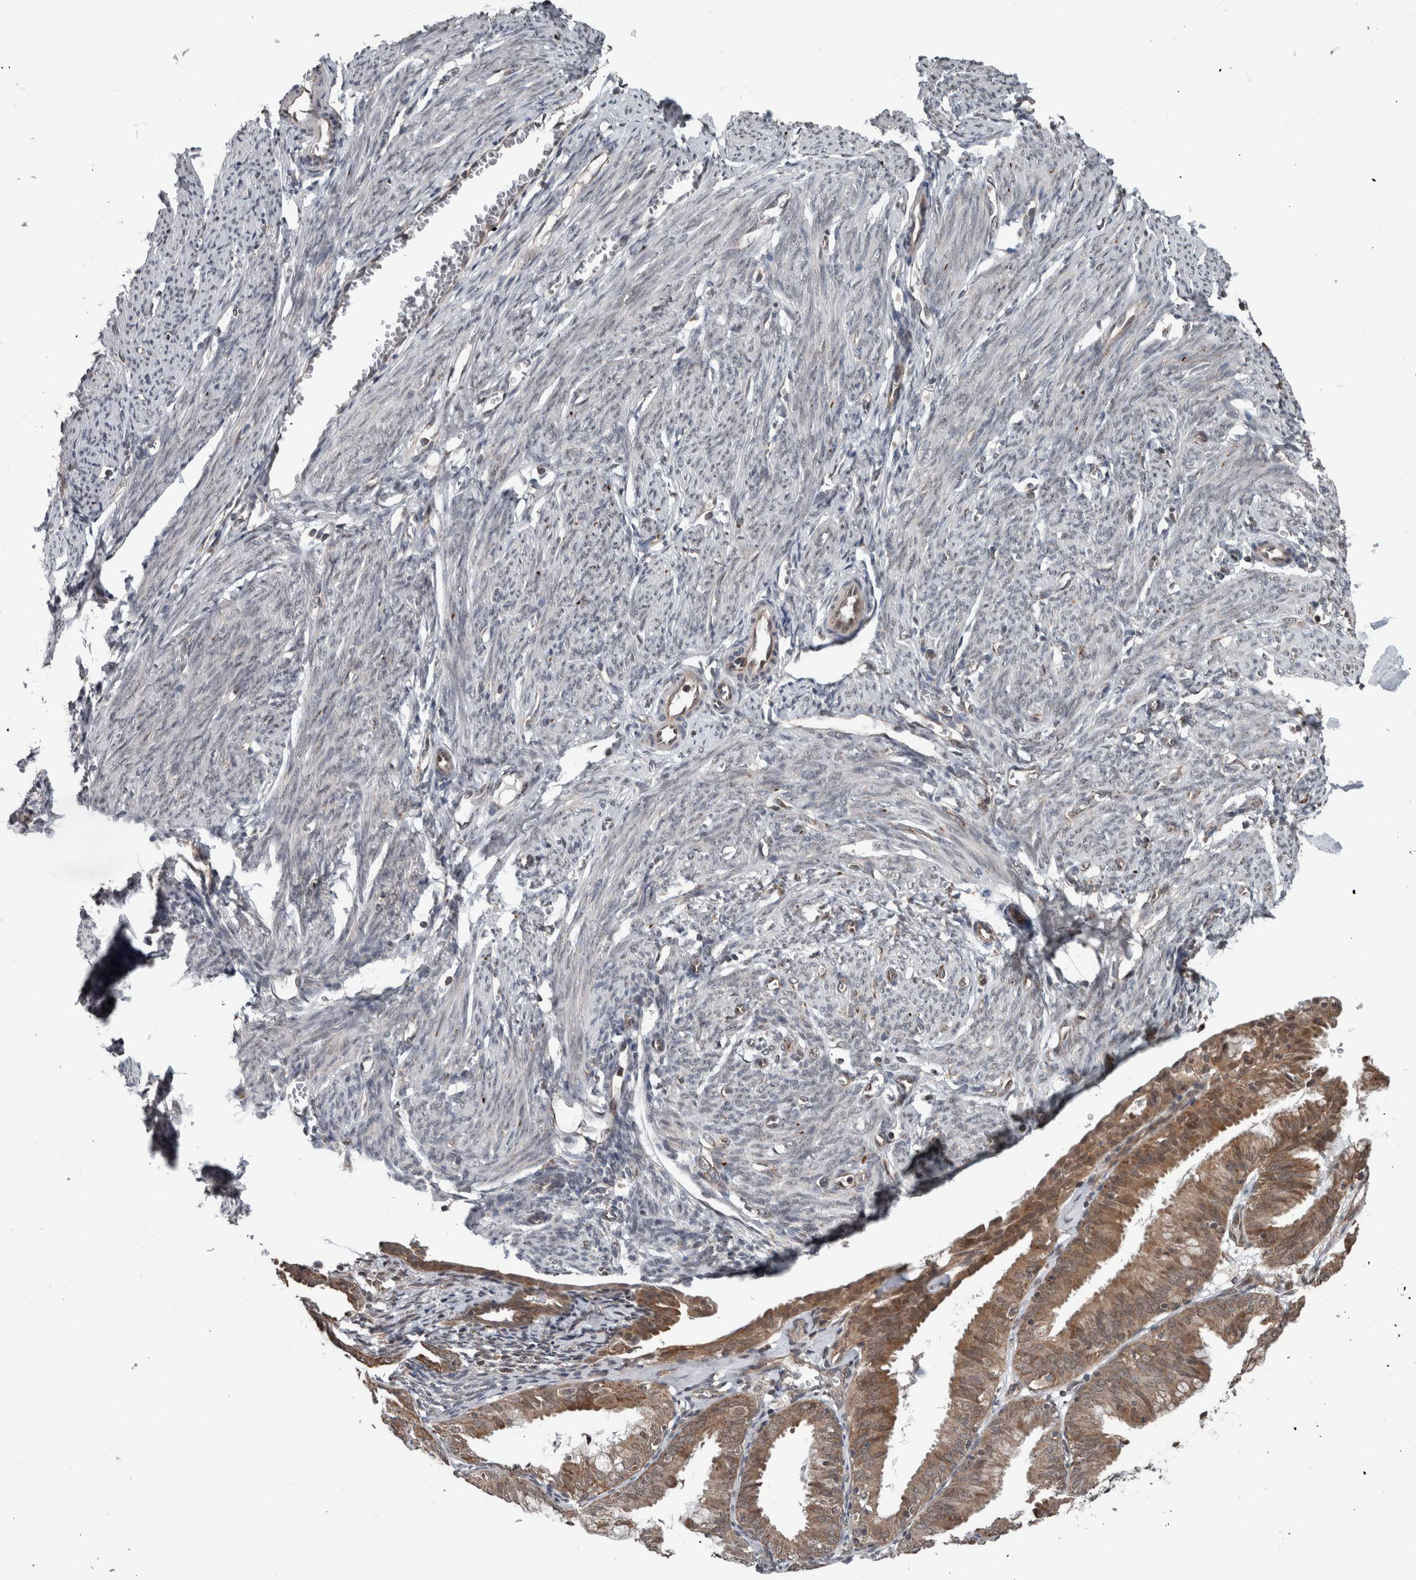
{"staining": {"intensity": "negative", "quantity": "none", "location": "none"}, "tissue": "endometrium", "cell_type": "Cells in endometrial stroma", "image_type": "normal", "snomed": [{"axis": "morphology", "description": "Normal tissue, NOS"}, {"axis": "morphology", "description": "Adenocarcinoma, NOS"}, {"axis": "topography", "description": "Endometrium"}], "caption": "IHC image of benign endometrium: endometrium stained with DAB demonstrates no significant protein positivity in cells in endometrial stroma. The staining was performed using DAB (3,3'-diaminobenzidine) to visualize the protein expression in brown, while the nuclei were stained in blue with hematoxylin (Magnification: 20x).", "gene": "ENY2", "patient": {"sex": "female", "age": 57}}